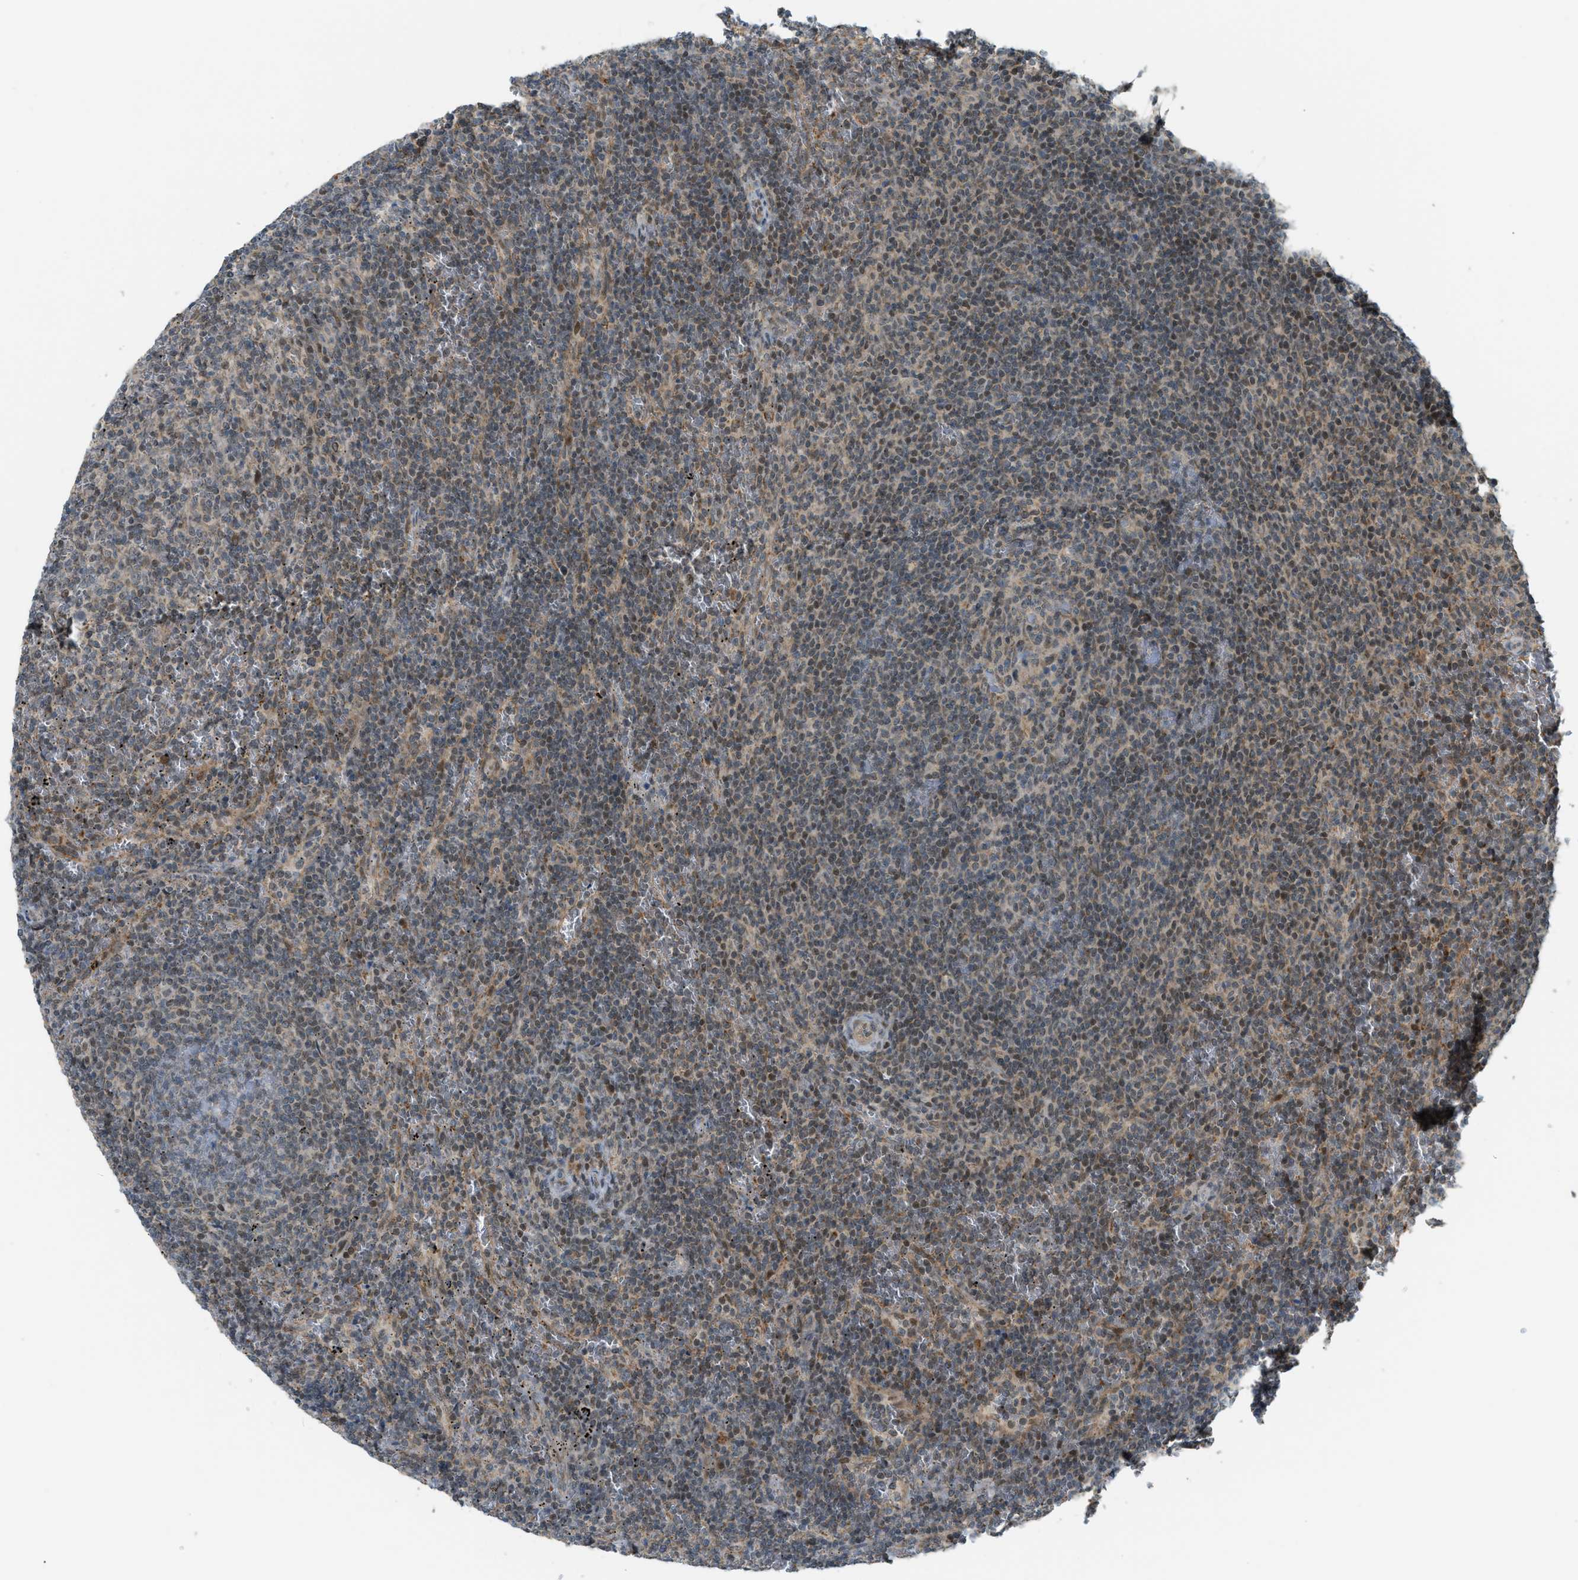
{"staining": {"intensity": "weak", "quantity": "25%-75%", "location": "nuclear"}, "tissue": "lymphoma", "cell_type": "Tumor cells", "image_type": "cancer", "snomed": [{"axis": "morphology", "description": "Malignant lymphoma, non-Hodgkin's type, Low grade"}, {"axis": "topography", "description": "Spleen"}], "caption": "Immunohistochemistry (DAB (3,3'-diaminobenzidine)) staining of lymphoma exhibits weak nuclear protein expression in about 25%-75% of tumor cells.", "gene": "CCDC186", "patient": {"sex": "female", "age": 50}}